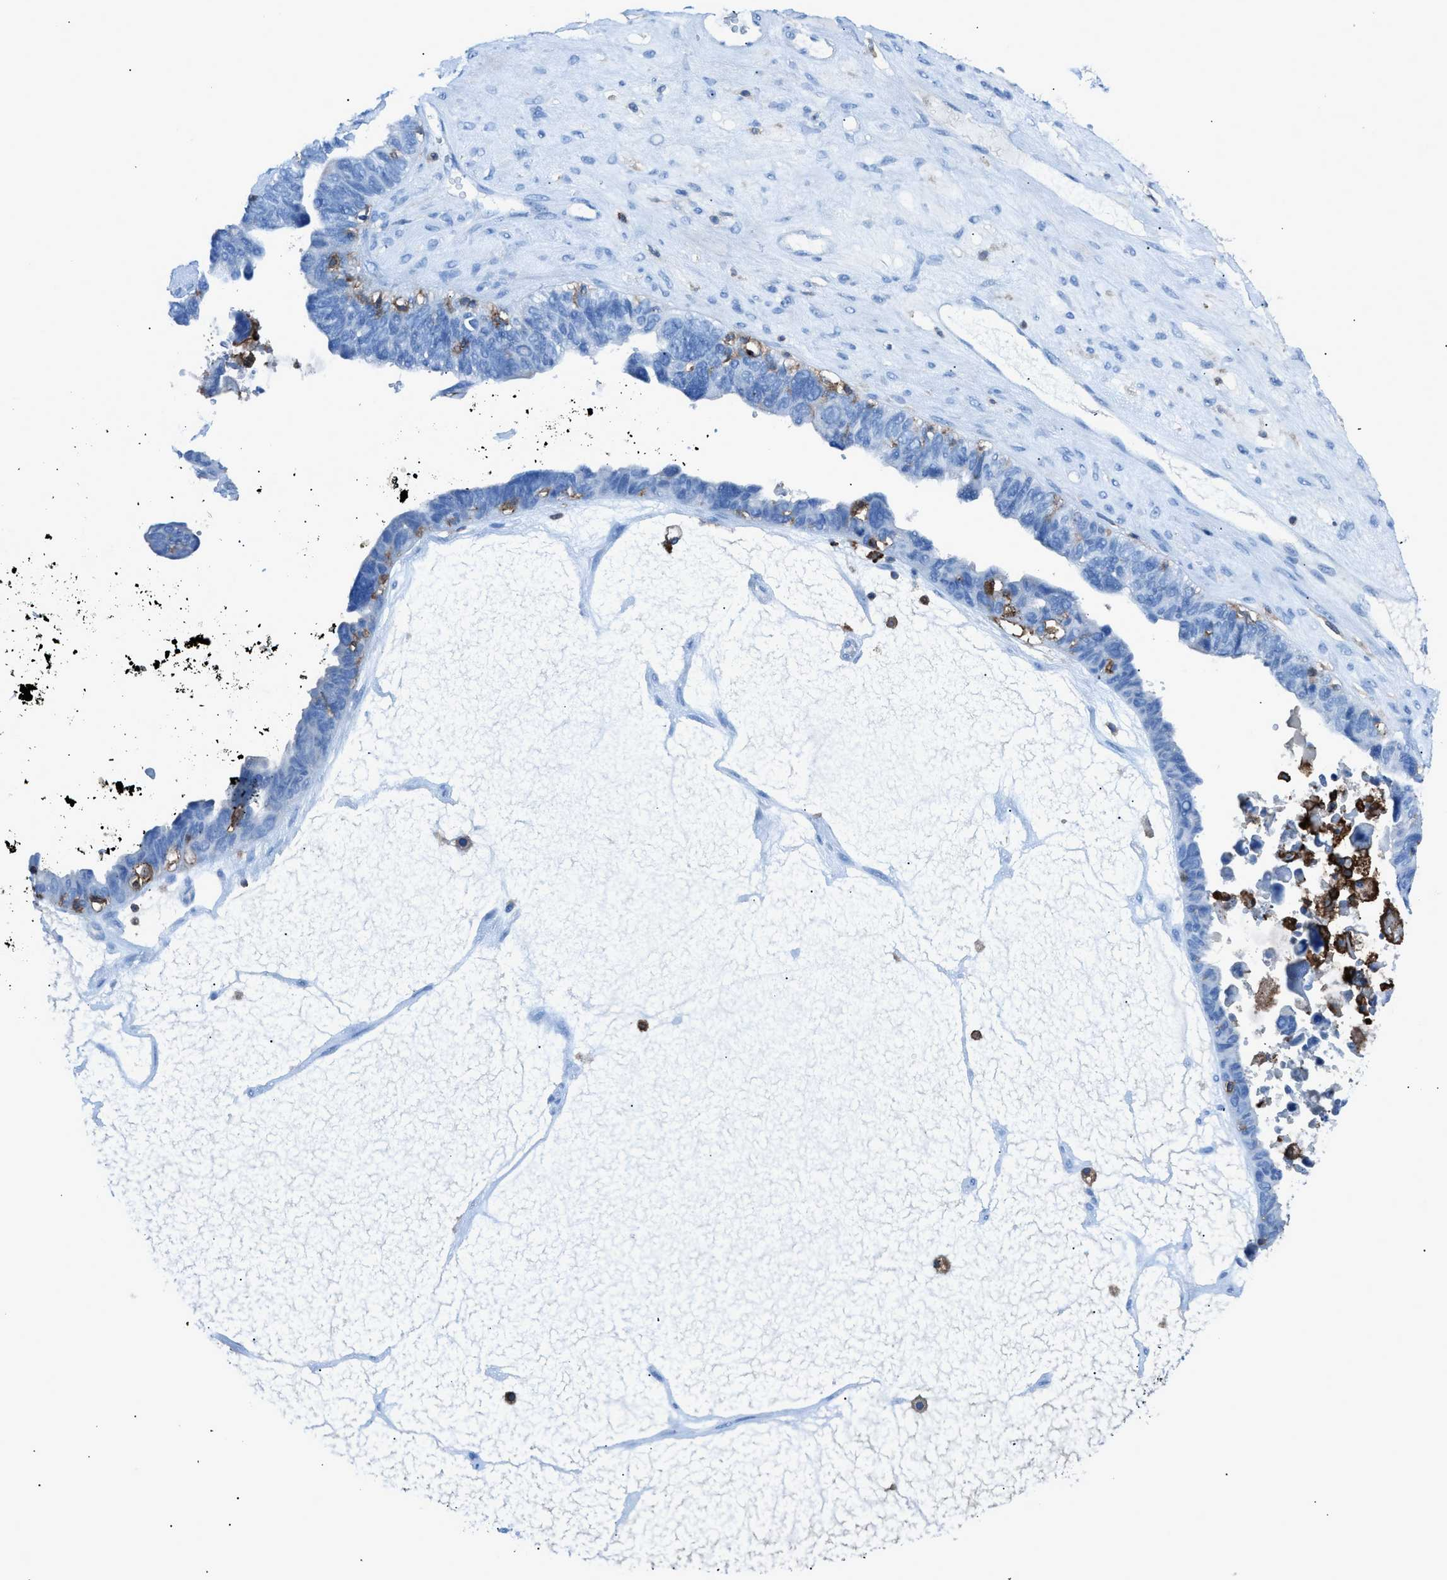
{"staining": {"intensity": "negative", "quantity": "none", "location": "none"}, "tissue": "ovarian cancer", "cell_type": "Tumor cells", "image_type": "cancer", "snomed": [{"axis": "morphology", "description": "Cystadenocarcinoma, serous, NOS"}, {"axis": "topography", "description": "Ovary"}], "caption": "IHC histopathology image of neoplastic tissue: ovarian cancer (serous cystadenocarcinoma) stained with DAB demonstrates no significant protein expression in tumor cells. (DAB (3,3'-diaminobenzidine) immunohistochemistry (IHC) with hematoxylin counter stain).", "gene": "ITGB2", "patient": {"sex": "female", "age": 79}}